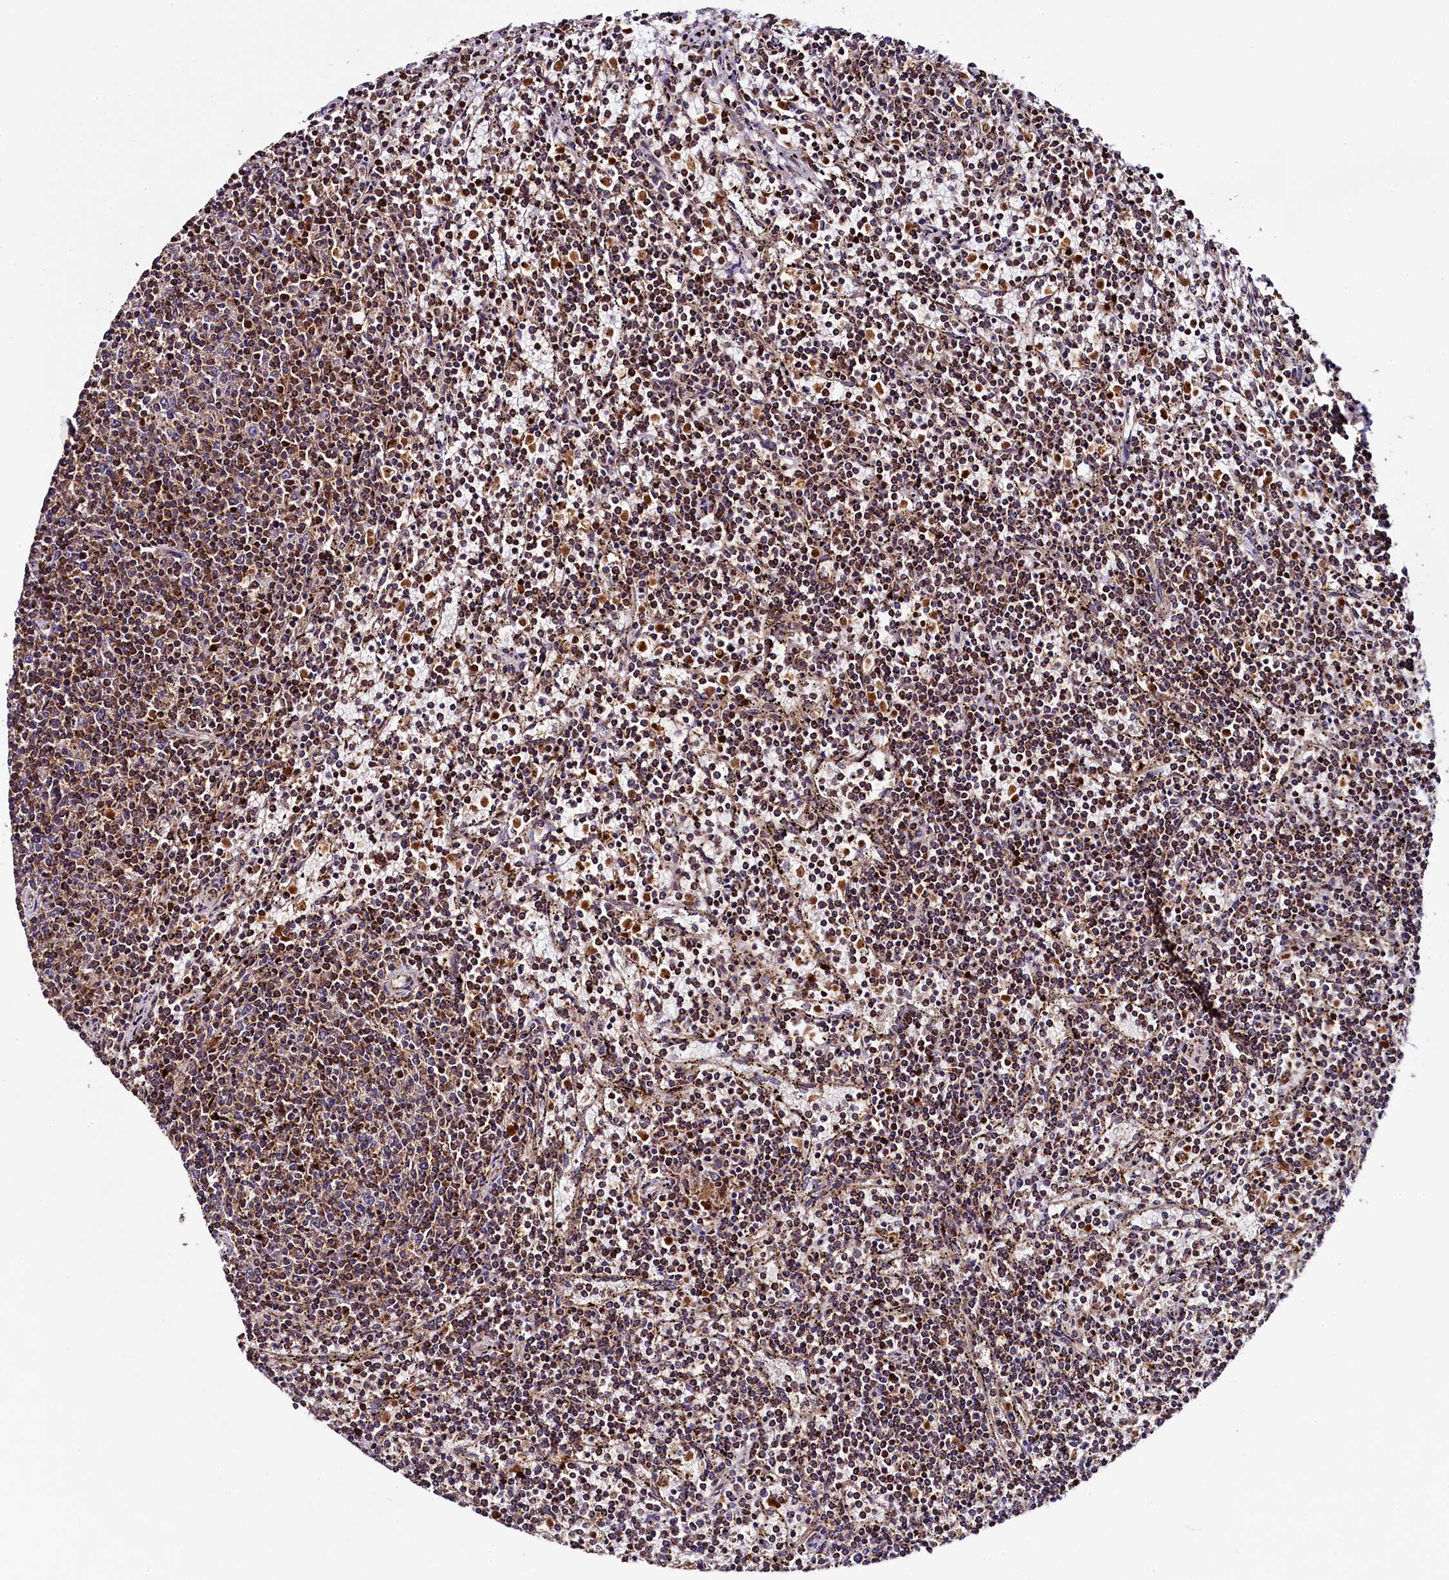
{"staining": {"intensity": "moderate", "quantity": ">75%", "location": "cytoplasmic/membranous"}, "tissue": "lymphoma", "cell_type": "Tumor cells", "image_type": "cancer", "snomed": [{"axis": "morphology", "description": "Malignant lymphoma, non-Hodgkin's type, Low grade"}, {"axis": "topography", "description": "Spleen"}], "caption": "The photomicrograph demonstrates immunohistochemical staining of malignant lymphoma, non-Hodgkin's type (low-grade). There is moderate cytoplasmic/membranous expression is seen in approximately >75% of tumor cells. (Brightfield microscopy of DAB IHC at high magnification).", "gene": "CLYBL", "patient": {"sex": "female", "age": 50}}